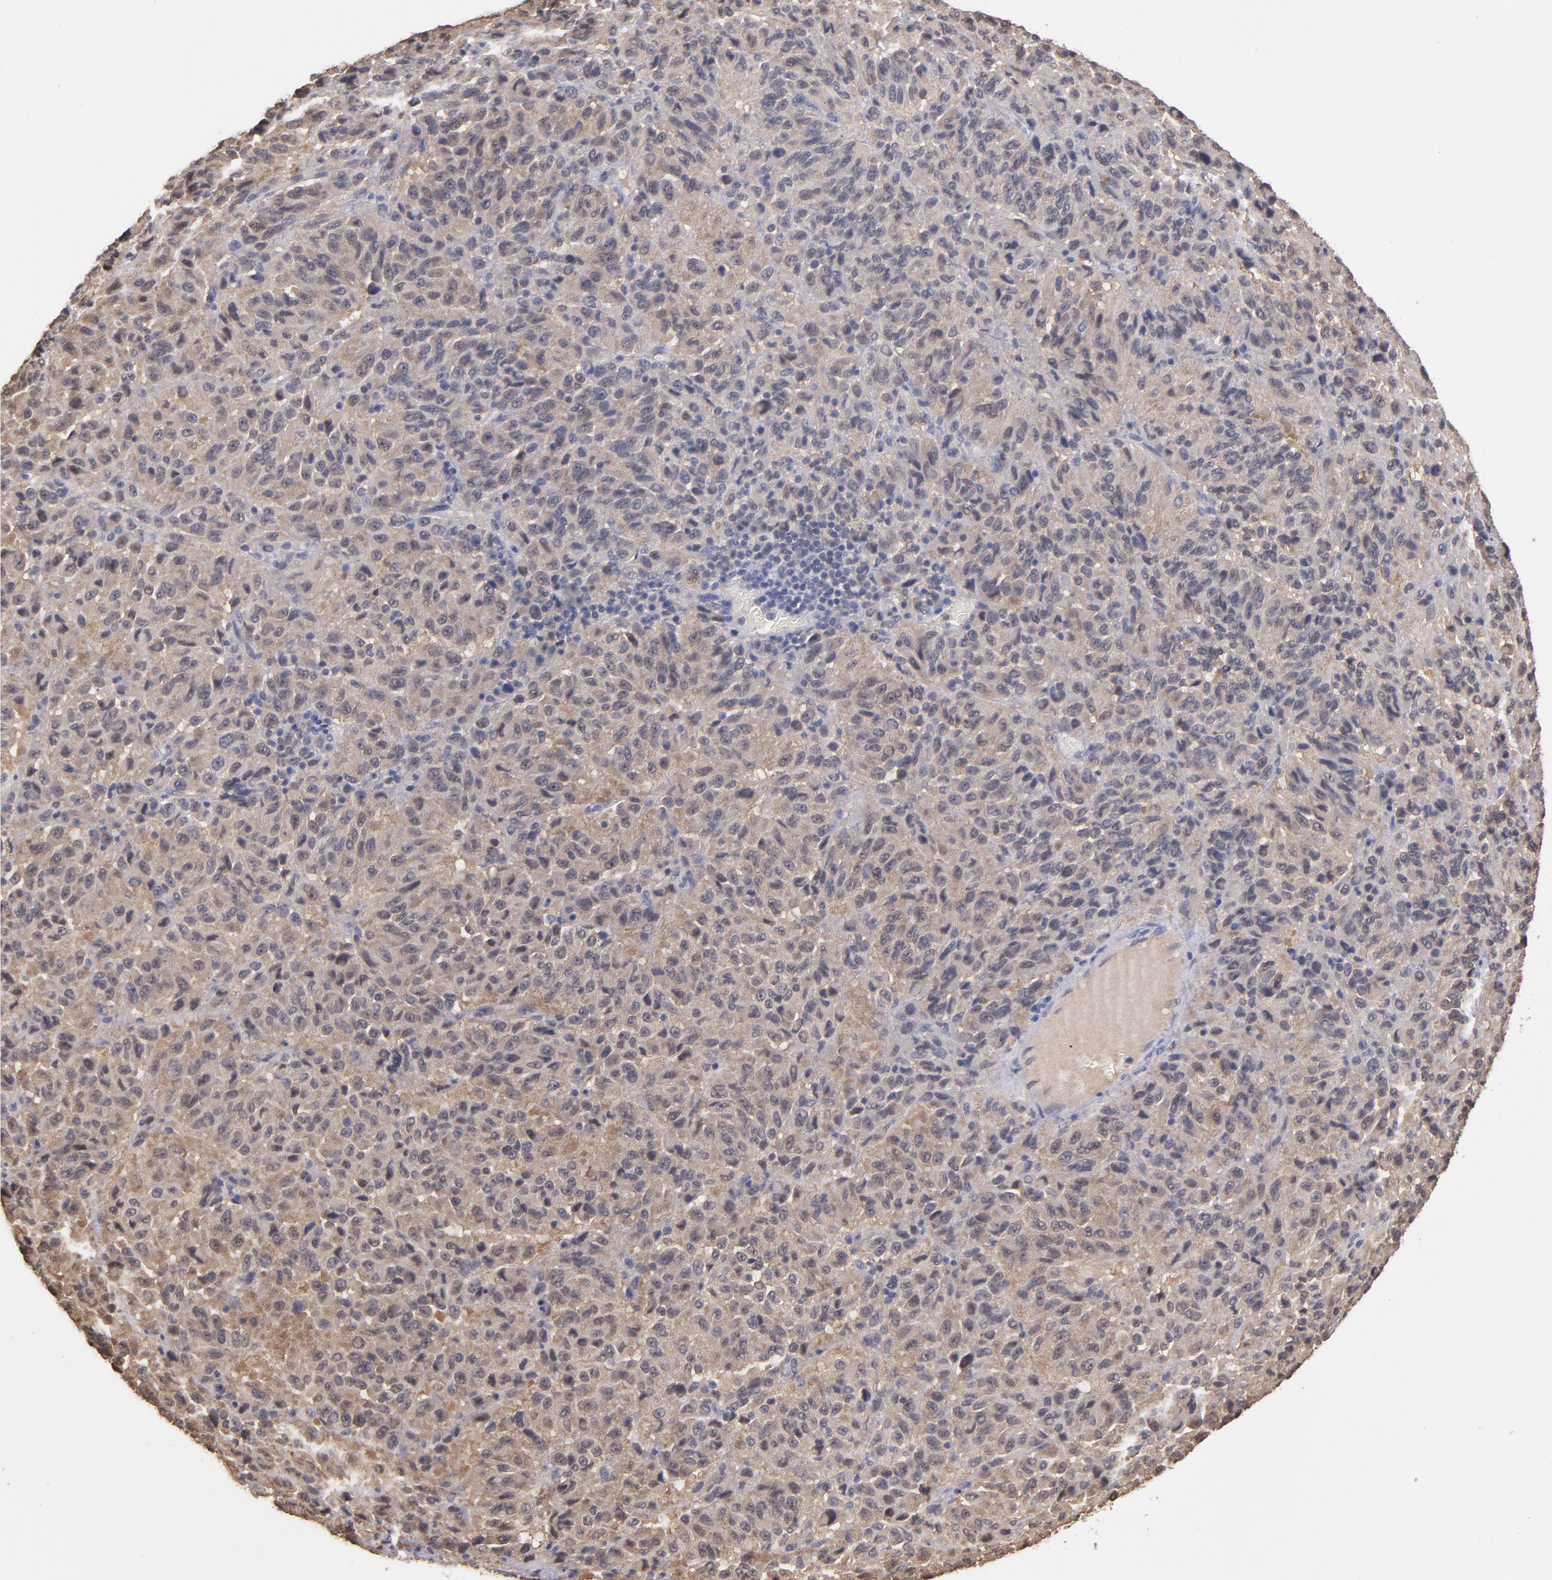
{"staining": {"intensity": "weak", "quantity": ">75%", "location": "cytoplasmic/membranous"}, "tissue": "melanoma", "cell_type": "Tumor cells", "image_type": "cancer", "snomed": [{"axis": "morphology", "description": "Malignant melanoma, Metastatic site"}, {"axis": "topography", "description": "Lung"}], "caption": "Protein expression analysis of melanoma reveals weak cytoplasmic/membranous staining in approximately >75% of tumor cells.", "gene": "PSMD10", "patient": {"sex": "male", "age": 64}}